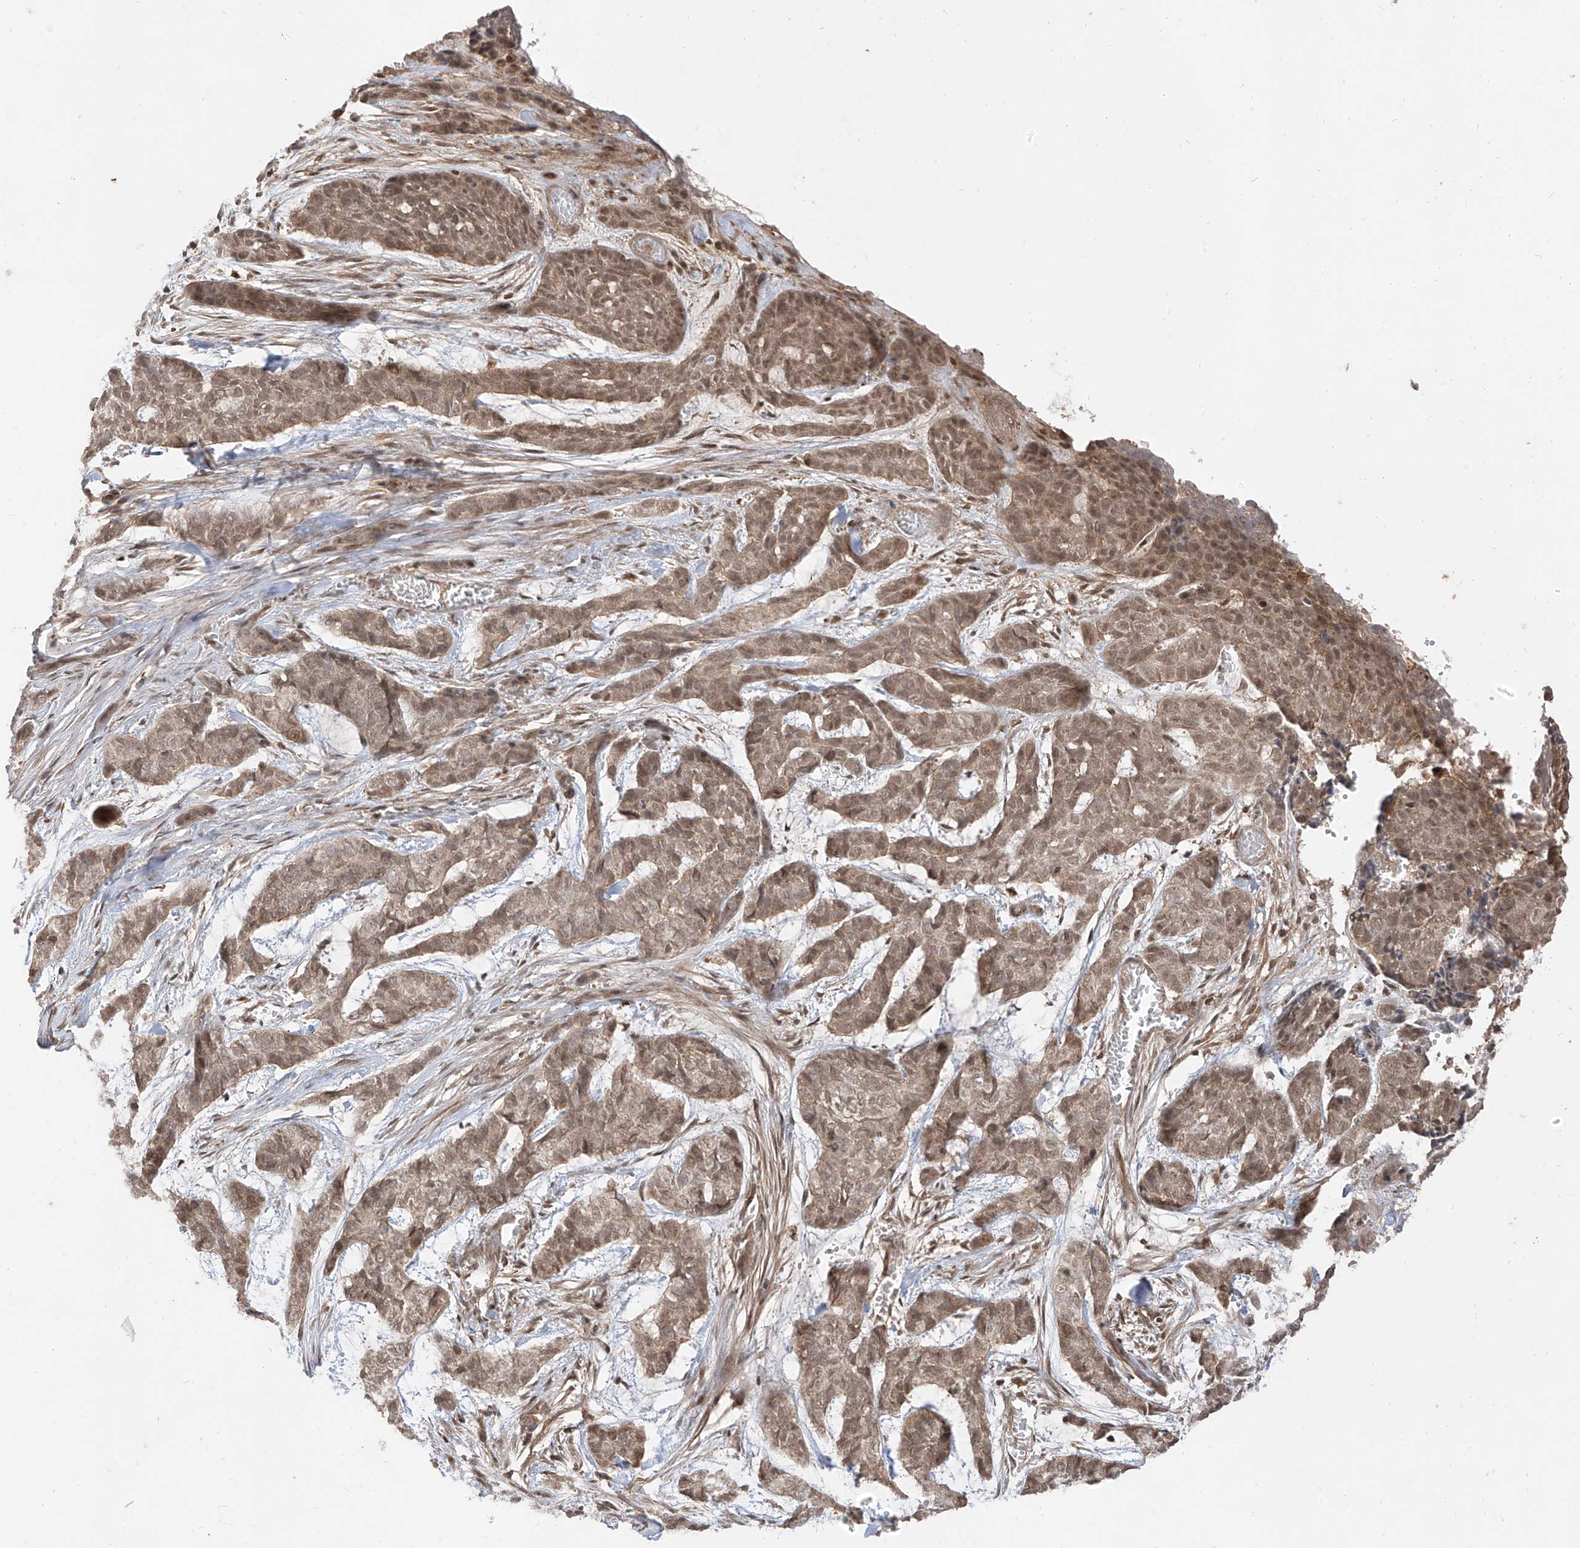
{"staining": {"intensity": "moderate", "quantity": ">75%", "location": "cytoplasmic/membranous,nuclear"}, "tissue": "skin cancer", "cell_type": "Tumor cells", "image_type": "cancer", "snomed": [{"axis": "morphology", "description": "Basal cell carcinoma"}, {"axis": "topography", "description": "Skin"}], "caption": "IHC (DAB) staining of skin cancer (basal cell carcinoma) exhibits moderate cytoplasmic/membranous and nuclear protein staining in approximately >75% of tumor cells. Immunohistochemistry (ihc) stains the protein of interest in brown and the nuclei are stained blue.", "gene": "LCOR", "patient": {"sex": "female", "age": 64}}